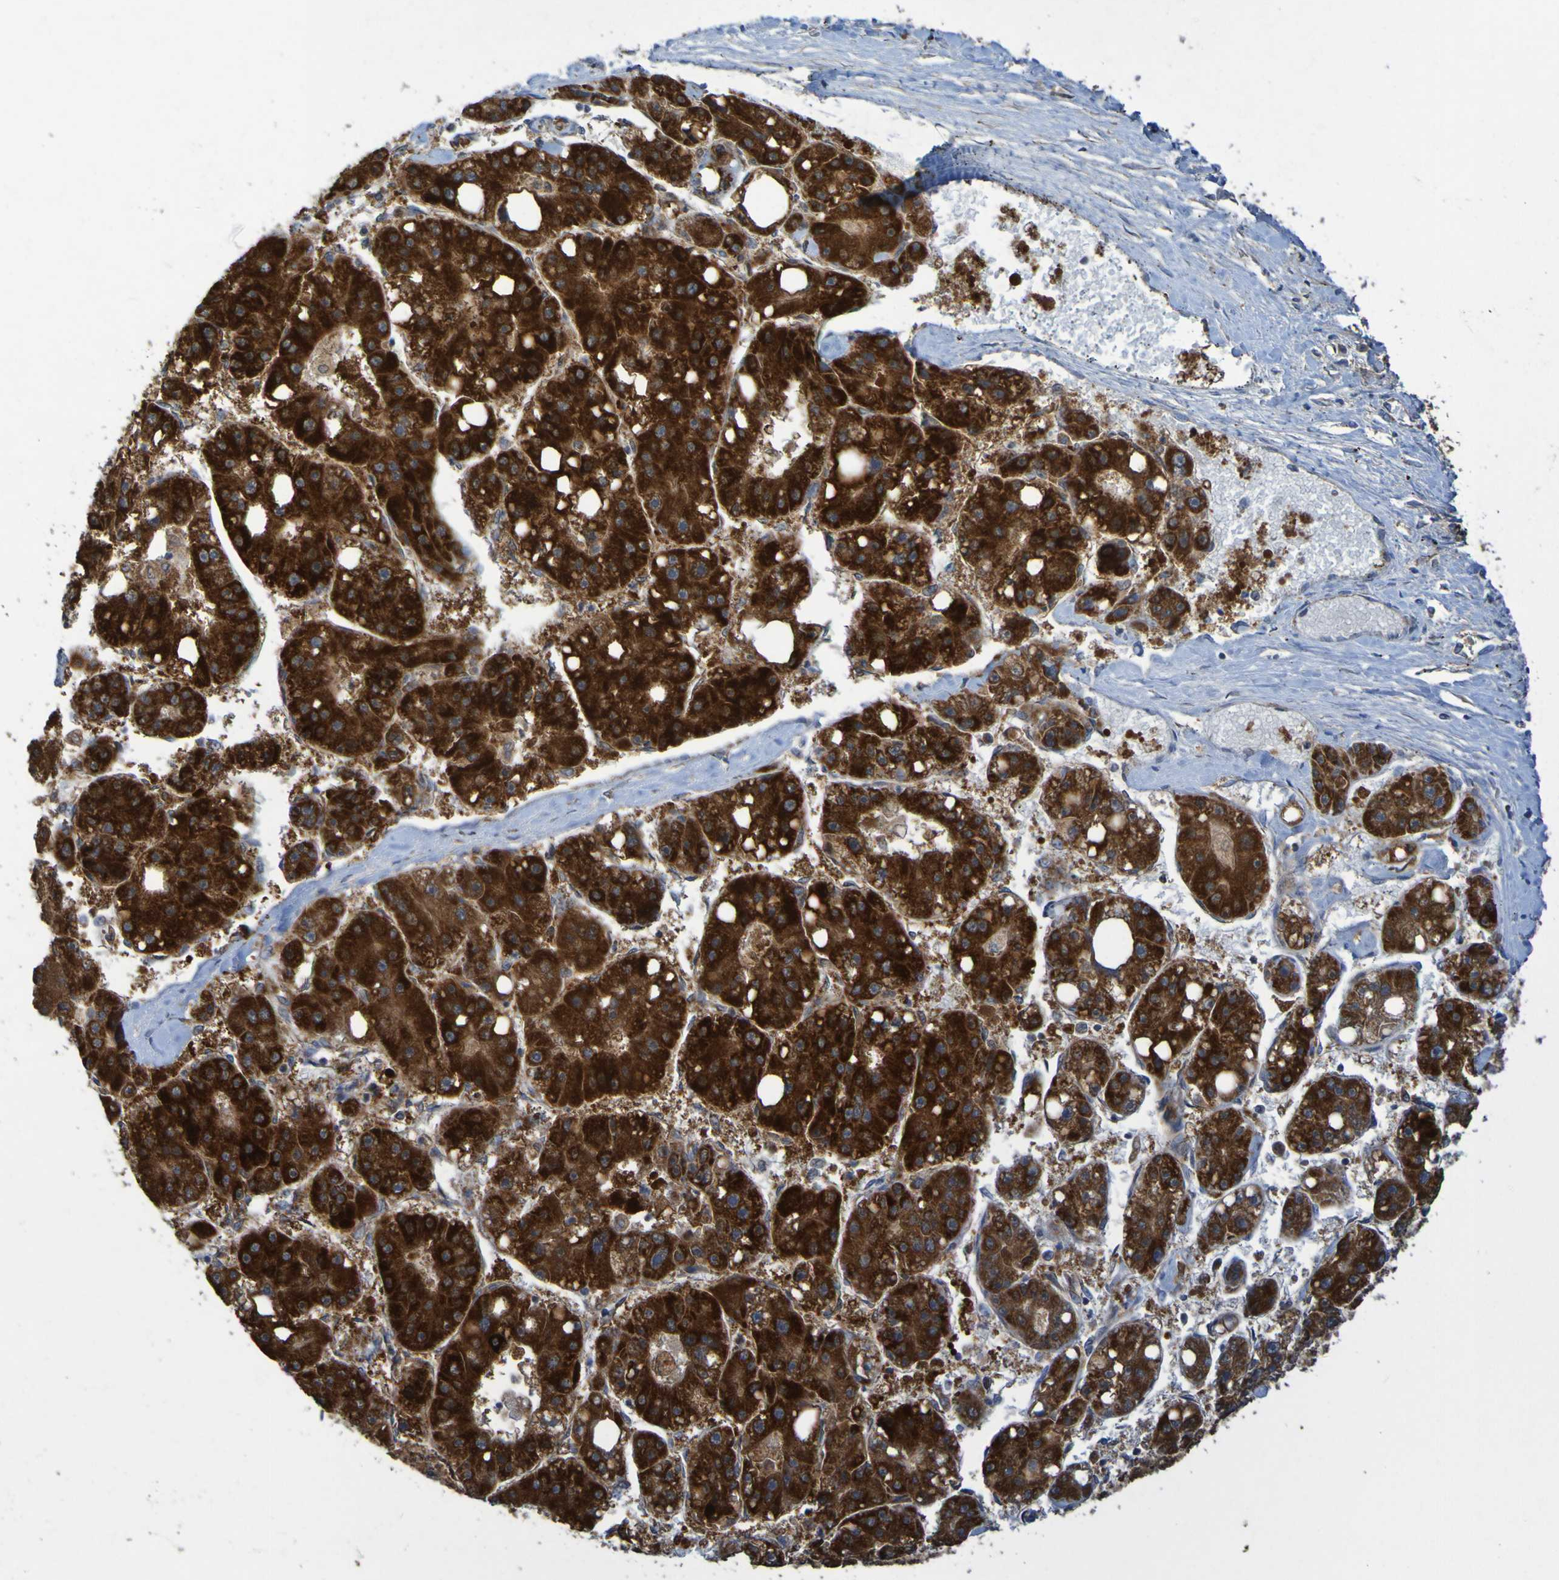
{"staining": {"intensity": "strong", "quantity": ">75%", "location": "cytoplasmic/membranous"}, "tissue": "liver cancer", "cell_type": "Tumor cells", "image_type": "cancer", "snomed": [{"axis": "morphology", "description": "Carcinoma, Hepatocellular, NOS"}, {"axis": "topography", "description": "Liver"}], "caption": "Human liver cancer (hepatocellular carcinoma) stained with a protein marker demonstrates strong staining in tumor cells.", "gene": "CCDC51", "patient": {"sex": "female", "age": 61}}